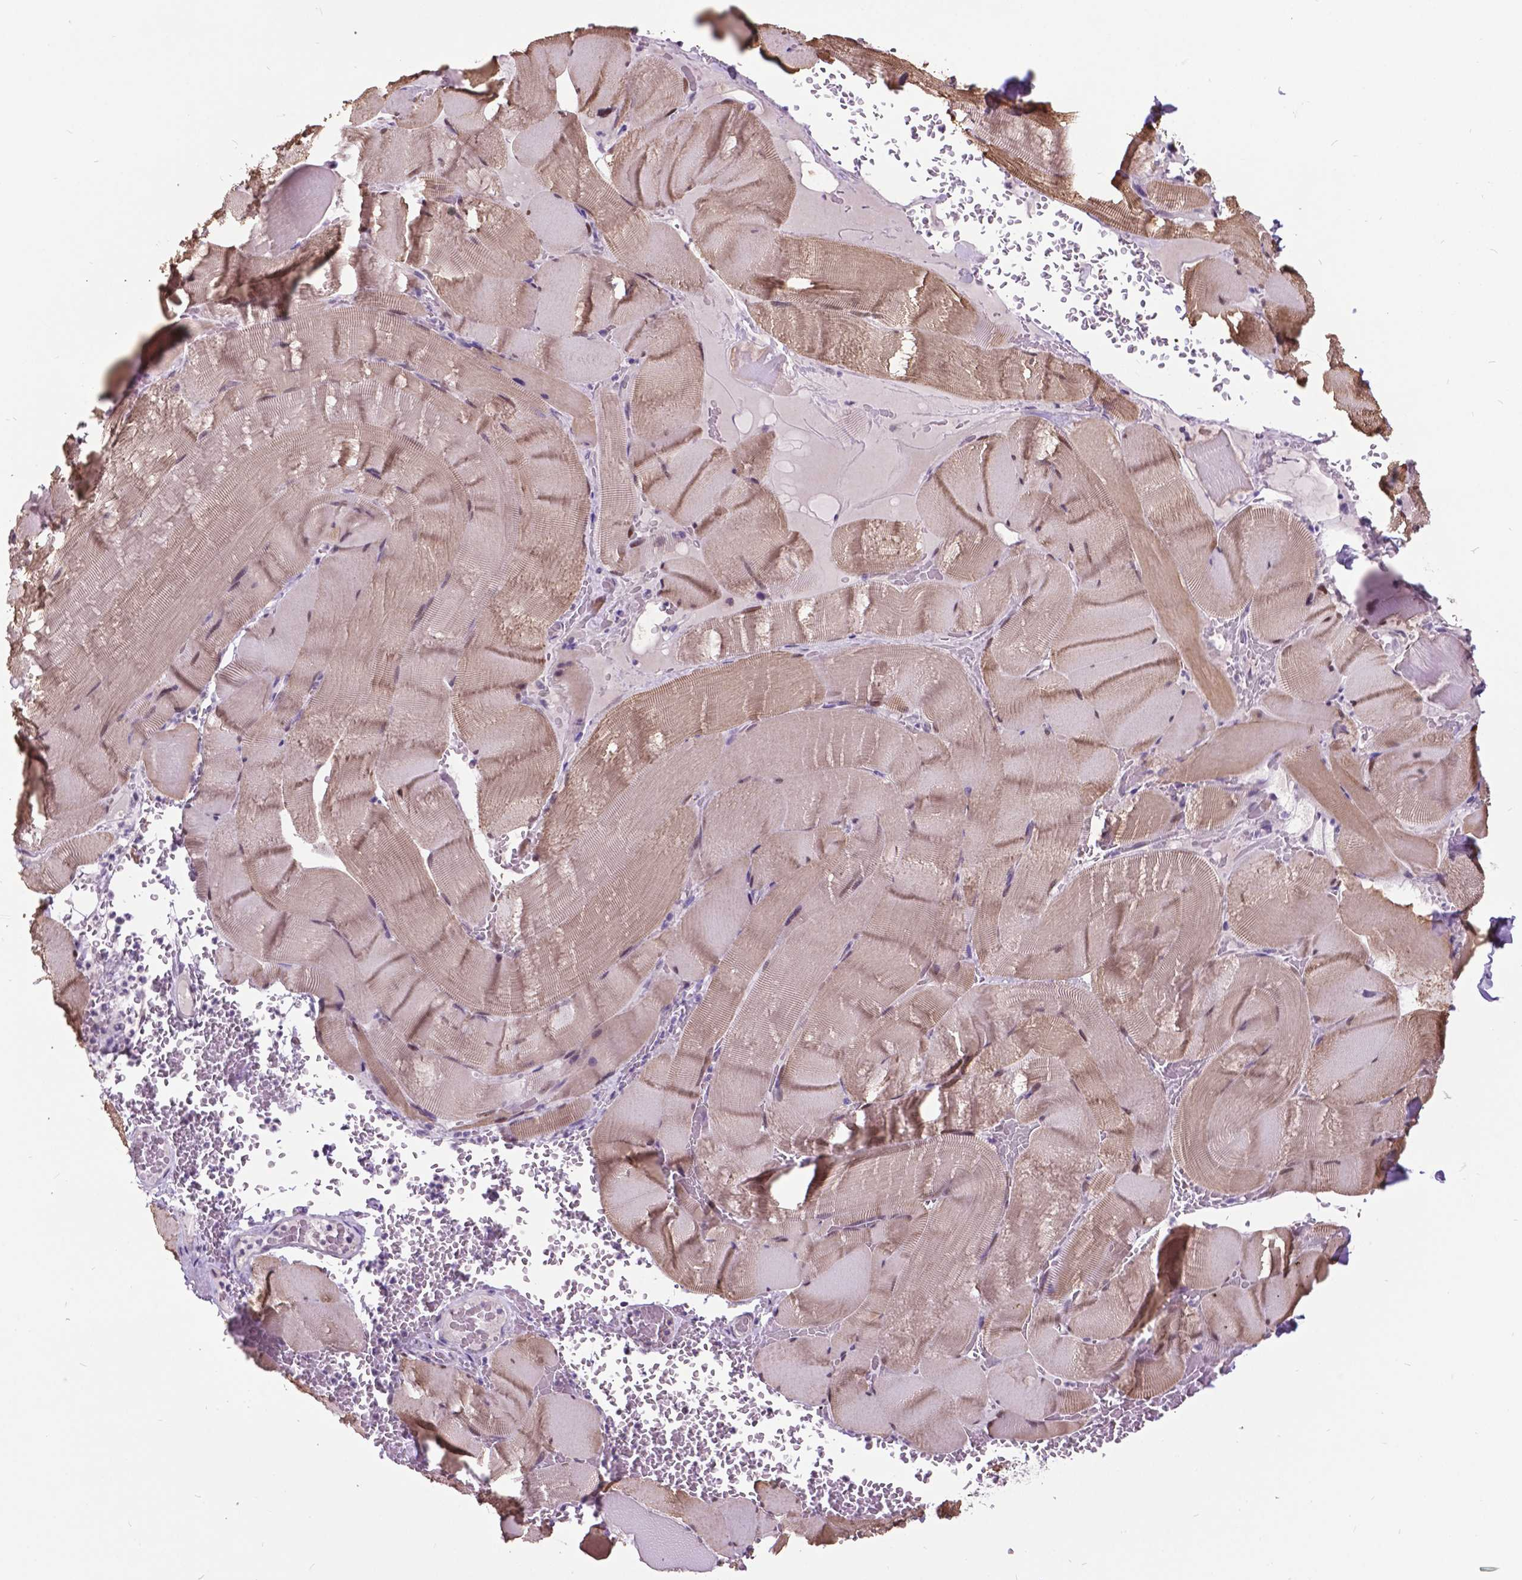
{"staining": {"intensity": "weak", "quantity": ">75%", "location": "cytoplasmic/membranous,nuclear"}, "tissue": "skeletal muscle", "cell_type": "Myocytes", "image_type": "normal", "snomed": [{"axis": "morphology", "description": "Normal tissue, NOS"}, {"axis": "topography", "description": "Skeletal muscle"}], "caption": "Immunohistochemistry (DAB (3,3'-diaminobenzidine)) staining of unremarkable human skeletal muscle reveals weak cytoplasmic/membranous,nuclear protein expression in approximately >75% of myocytes. (Stains: DAB in brown, nuclei in blue, Microscopy: brightfield microscopy at high magnification).", "gene": "DPF3", "patient": {"sex": "male", "age": 56}}